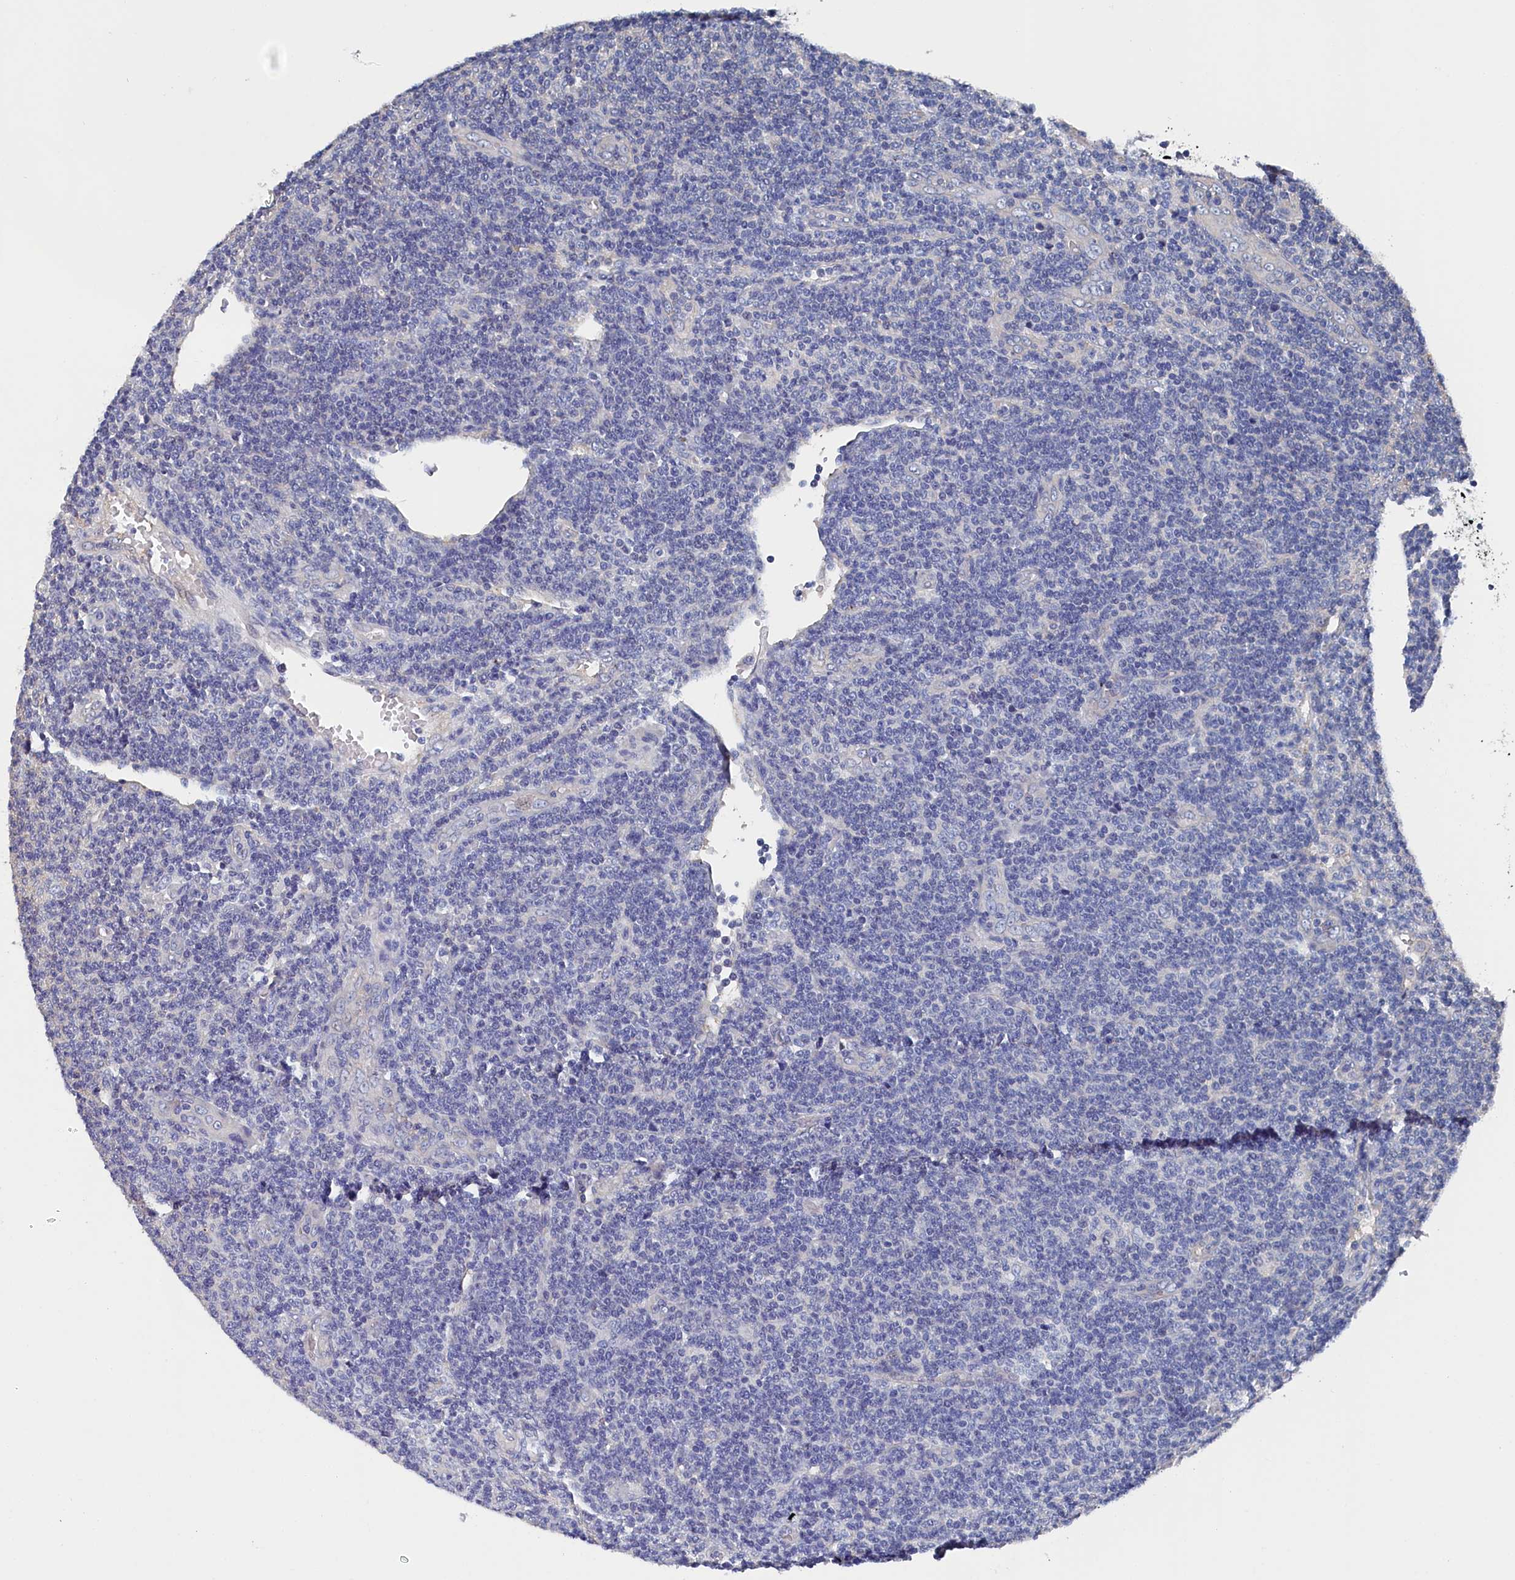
{"staining": {"intensity": "negative", "quantity": "none", "location": "none"}, "tissue": "lymphoma", "cell_type": "Tumor cells", "image_type": "cancer", "snomed": [{"axis": "morphology", "description": "Malignant lymphoma, non-Hodgkin's type, Low grade"}, {"axis": "topography", "description": "Lymph node"}], "caption": "DAB immunohistochemical staining of lymphoma demonstrates no significant expression in tumor cells.", "gene": "BHMT", "patient": {"sex": "male", "age": 66}}